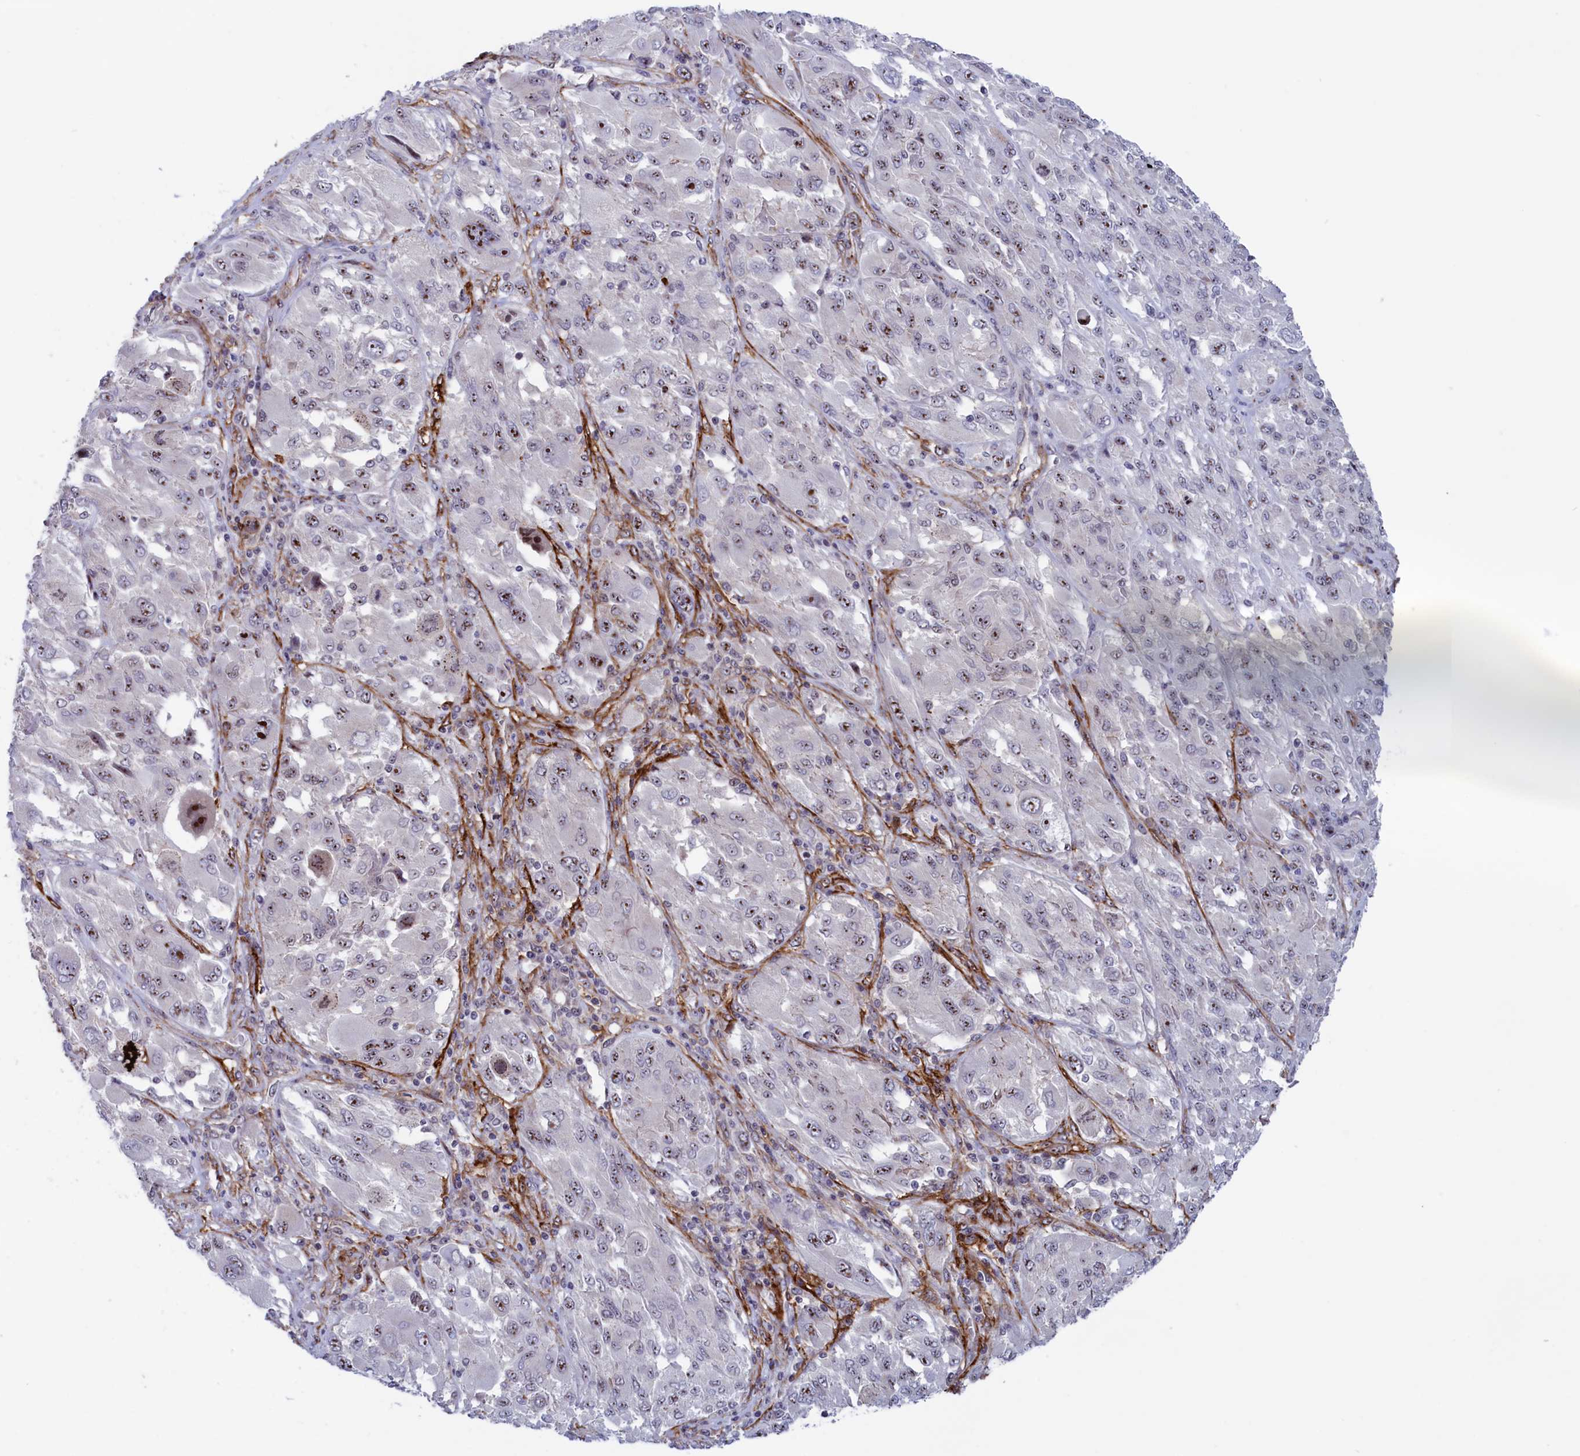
{"staining": {"intensity": "strong", "quantity": "25%-75%", "location": "nuclear"}, "tissue": "melanoma", "cell_type": "Tumor cells", "image_type": "cancer", "snomed": [{"axis": "morphology", "description": "Malignant melanoma, NOS"}, {"axis": "topography", "description": "Skin"}], "caption": "Immunohistochemistry (IHC) of malignant melanoma displays high levels of strong nuclear positivity in approximately 25%-75% of tumor cells. The protein of interest is shown in brown color, while the nuclei are stained blue.", "gene": "PPAN", "patient": {"sex": "female", "age": 91}}